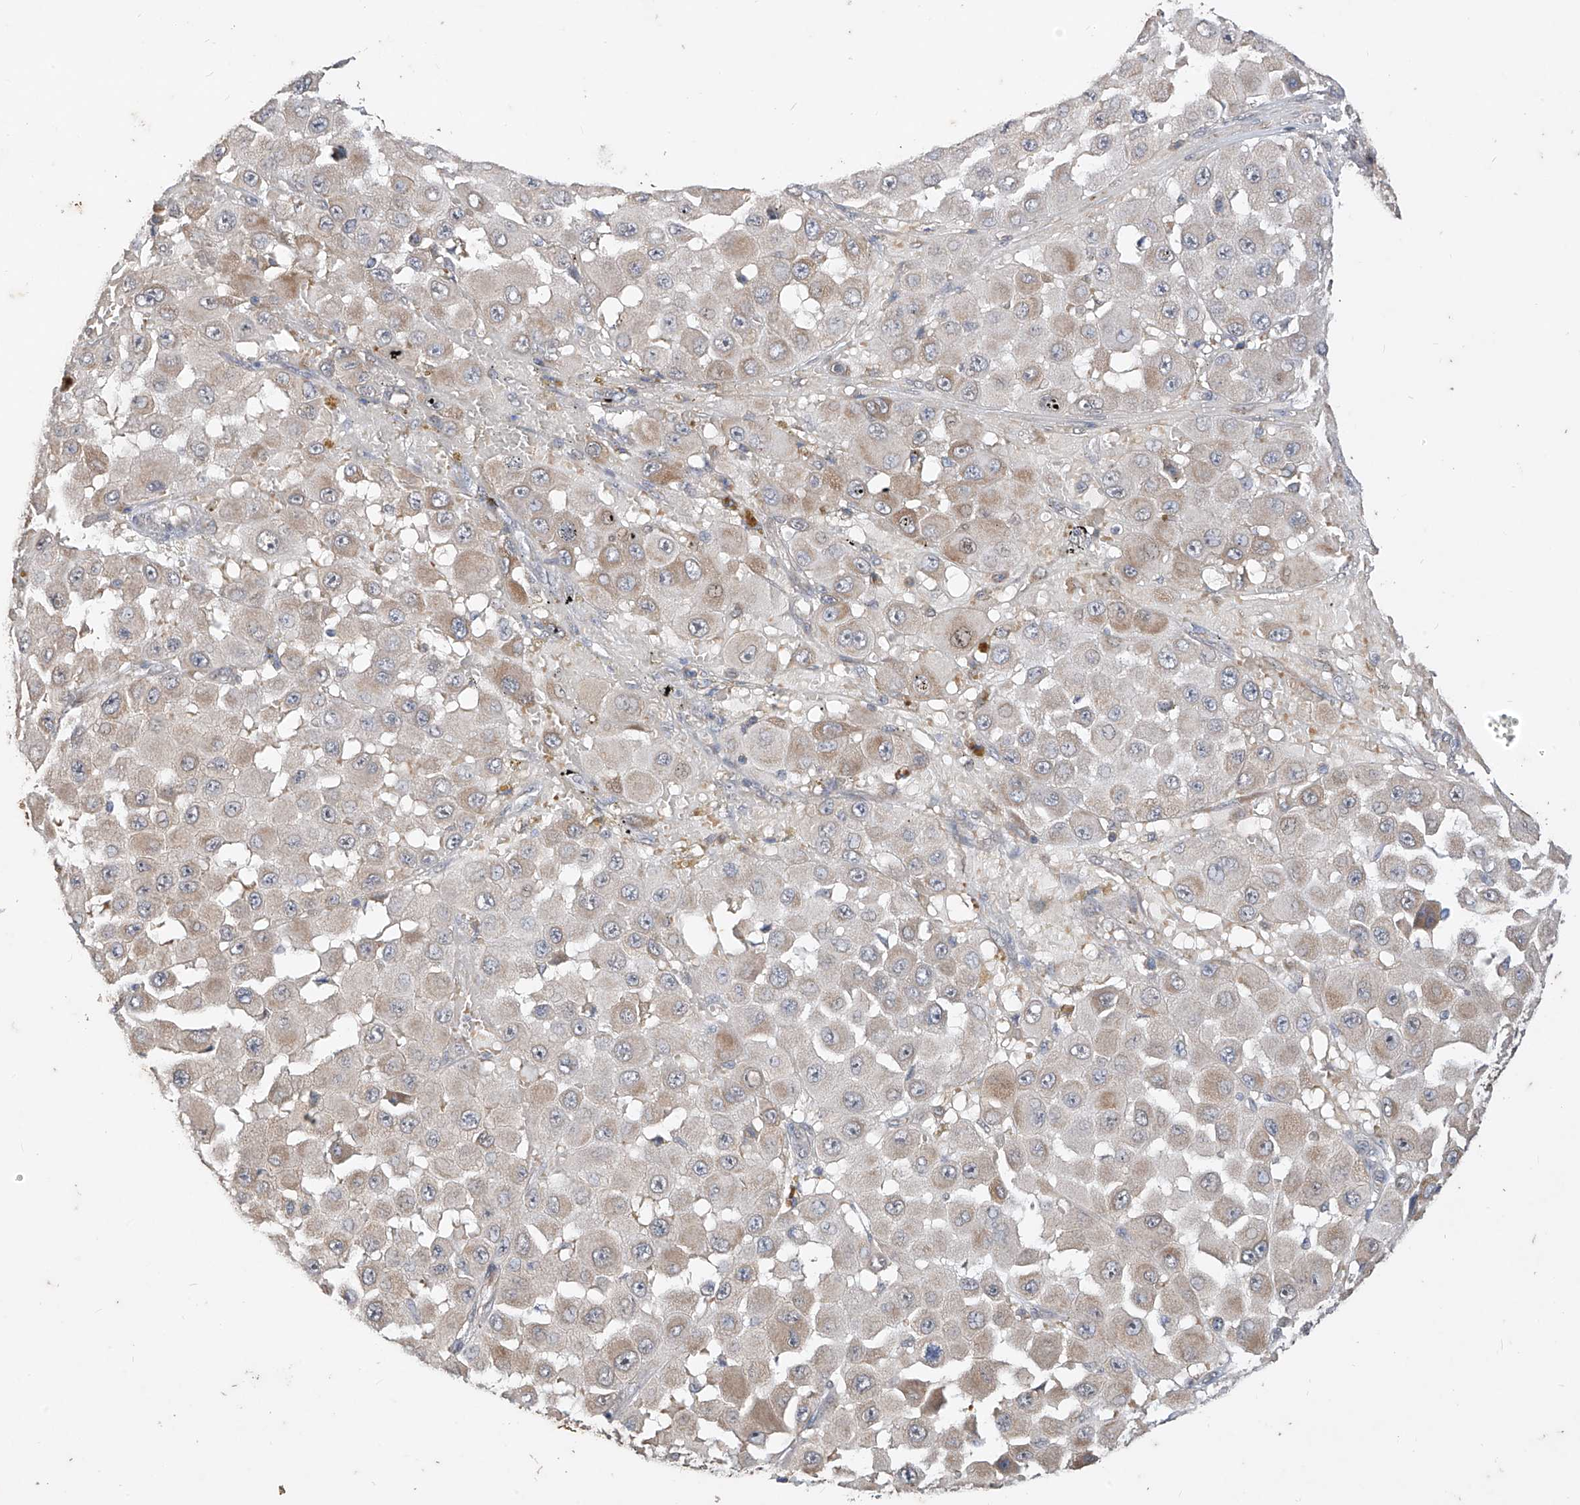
{"staining": {"intensity": "weak", "quantity": "25%-75%", "location": "cytoplasmic/membranous"}, "tissue": "melanoma", "cell_type": "Tumor cells", "image_type": "cancer", "snomed": [{"axis": "morphology", "description": "Malignant melanoma, NOS"}, {"axis": "topography", "description": "Skin"}], "caption": "An immunohistochemistry photomicrograph of tumor tissue is shown. Protein staining in brown shows weak cytoplasmic/membranous positivity in melanoma within tumor cells.", "gene": "MTUS2", "patient": {"sex": "female", "age": 81}}